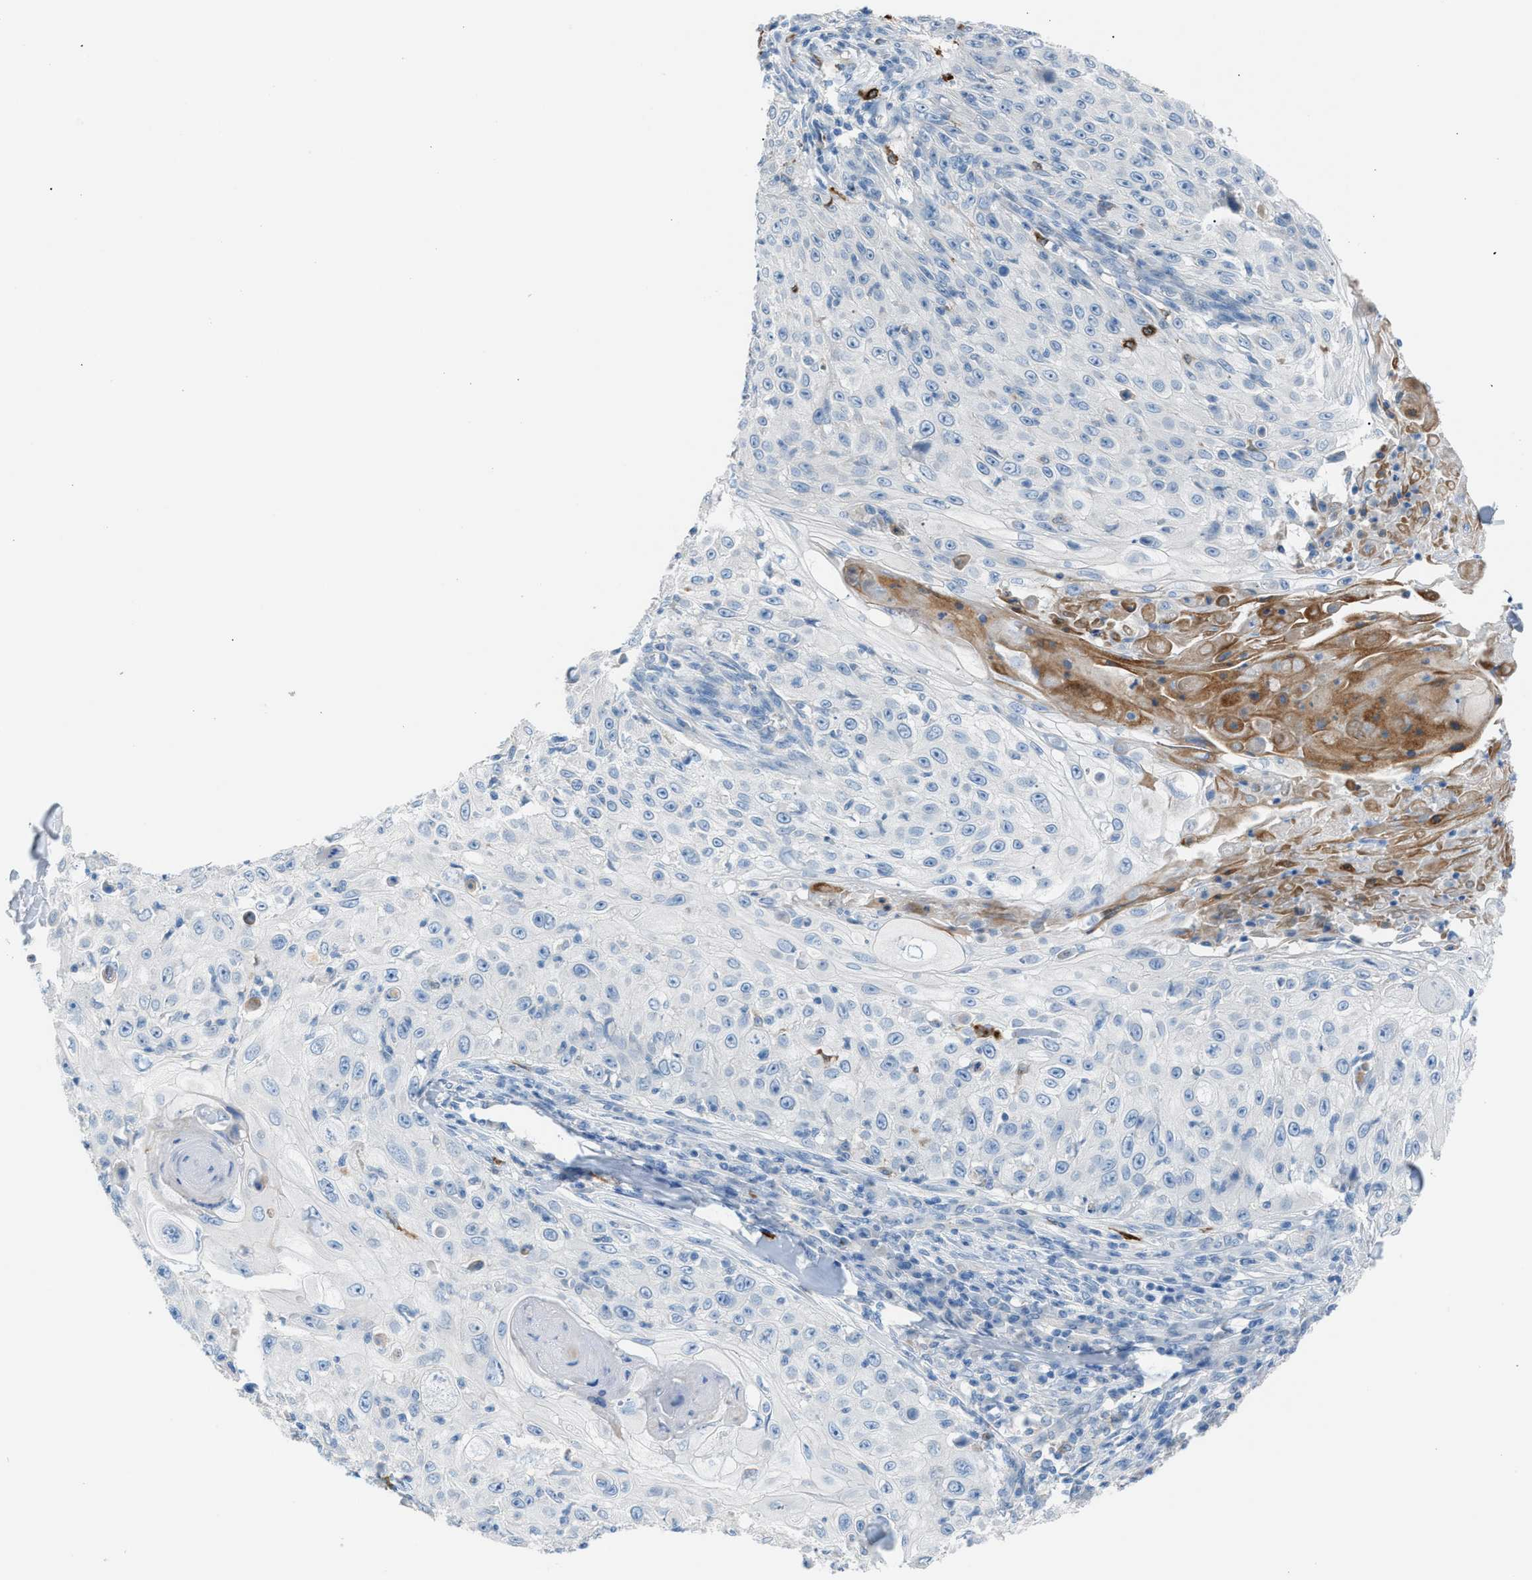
{"staining": {"intensity": "negative", "quantity": "none", "location": "none"}, "tissue": "skin cancer", "cell_type": "Tumor cells", "image_type": "cancer", "snomed": [{"axis": "morphology", "description": "Squamous cell carcinoma, NOS"}, {"axis": "topography", "description": "Skin"}], "caption": "High power microscopy histopathology image of an immunohistochemistry (IHC) image of squamous cell carcinoma (skin), revealing no significant staining in tumor cells. (Stains: DAB immunohistochemistry with hematoxylin counter stain, Microscopy: brightfield microscopy at high magnification).", "gene": "CLEC10A", "patient": {"sex": "male", "age": 86}}